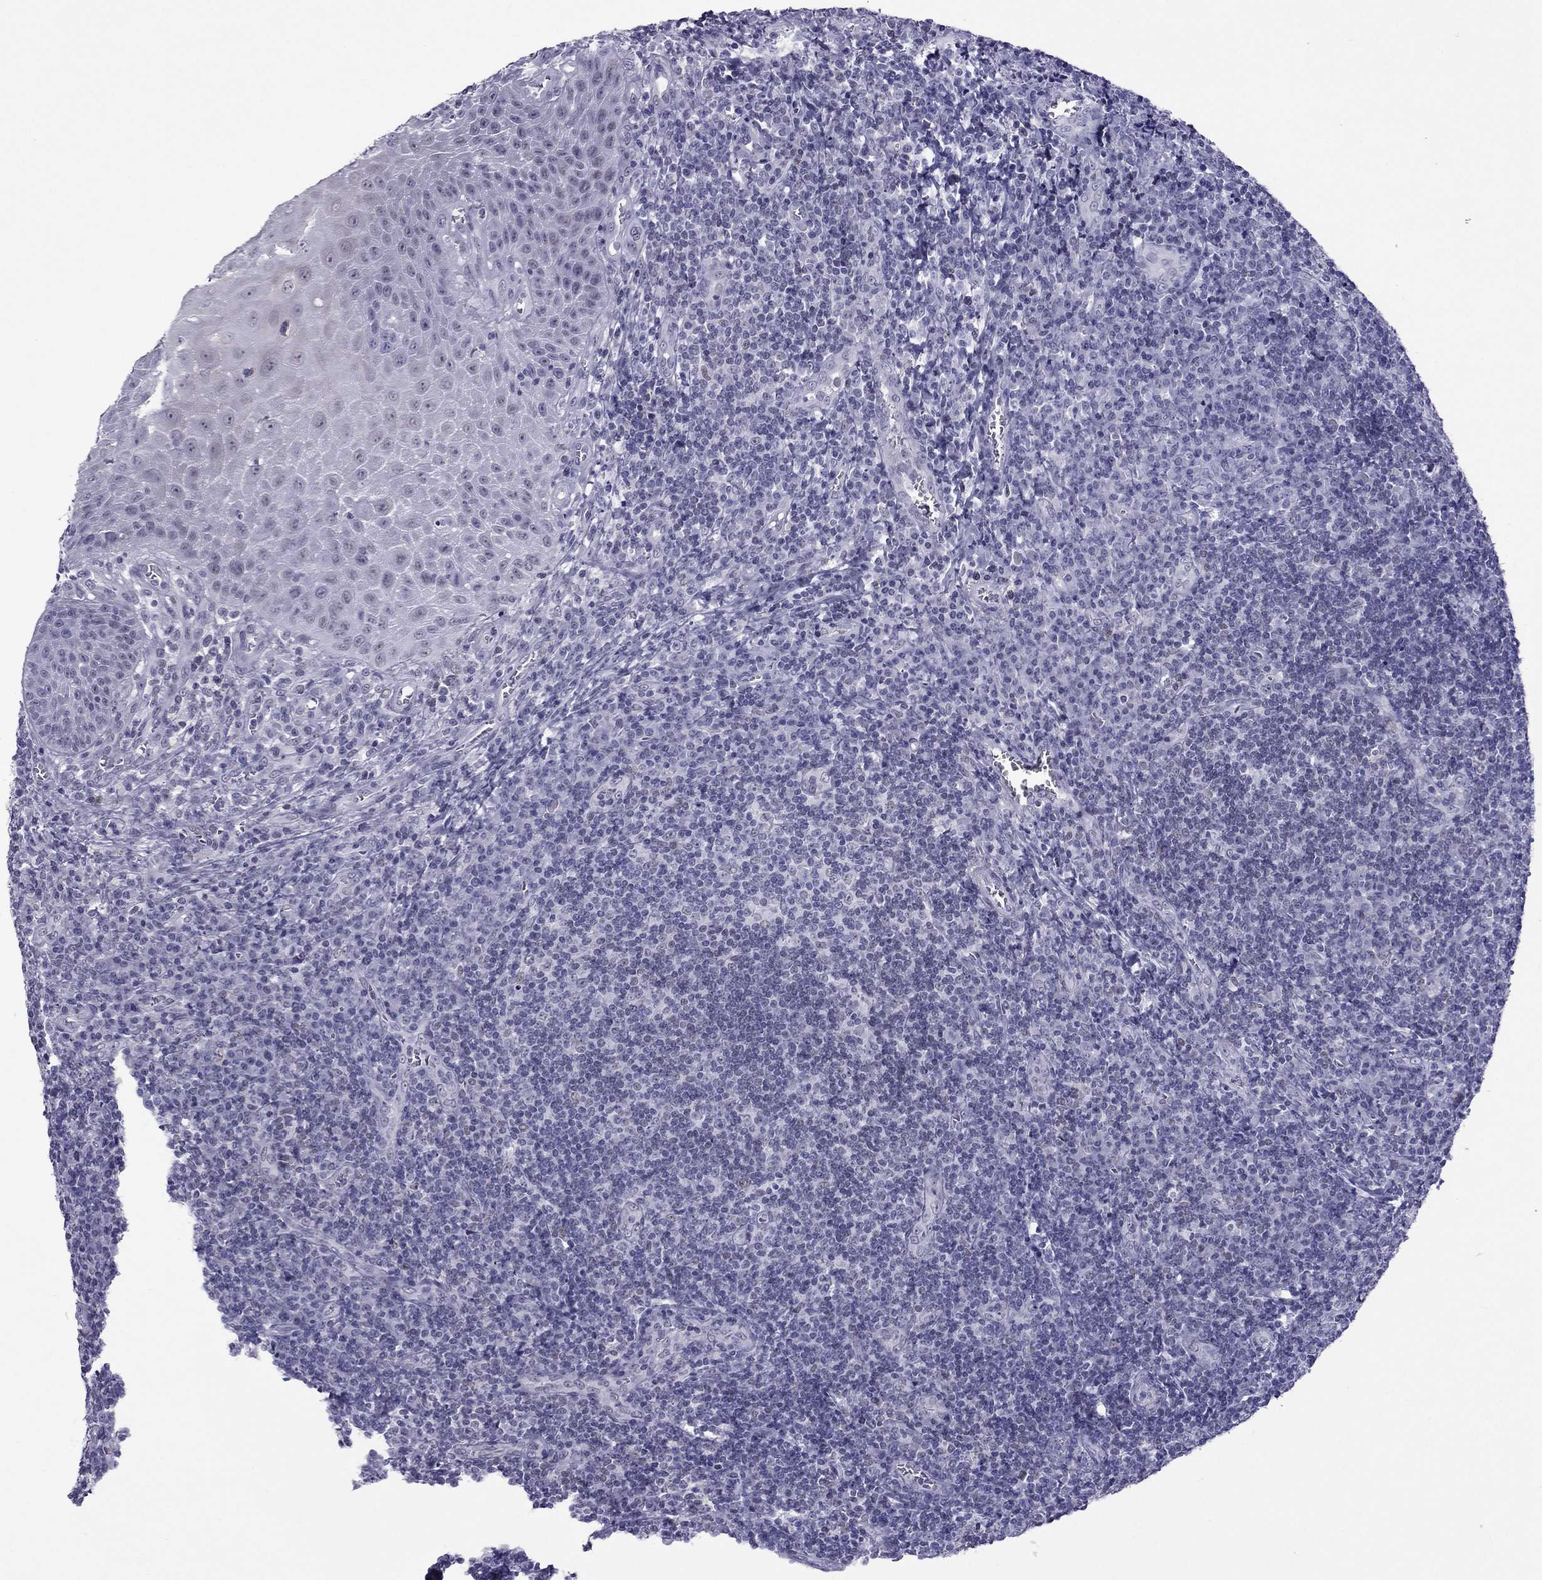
{"staining": {"intensity": "negative", "quantity": "none", "location": "none"}, "tissue": "tonsil", "cell_type": "Germinal center cells", "image_type": "normal", "snomed": [{"axis": "morphology", "description": "Normal tissue, NOS"}, {"axis": "topography", "description": "Tonsil"}], "caption": "Immunohistochemistry image of normal tonsil stained for a protein (brown), which reveals no positivity in germinal center cells. (DAB (3,3'-diaminobenzidine) immunohistochemistry with hematoxylin counter stain).", "gene": "MYLK3", "patient": {"sex": "male", "age": 33}}